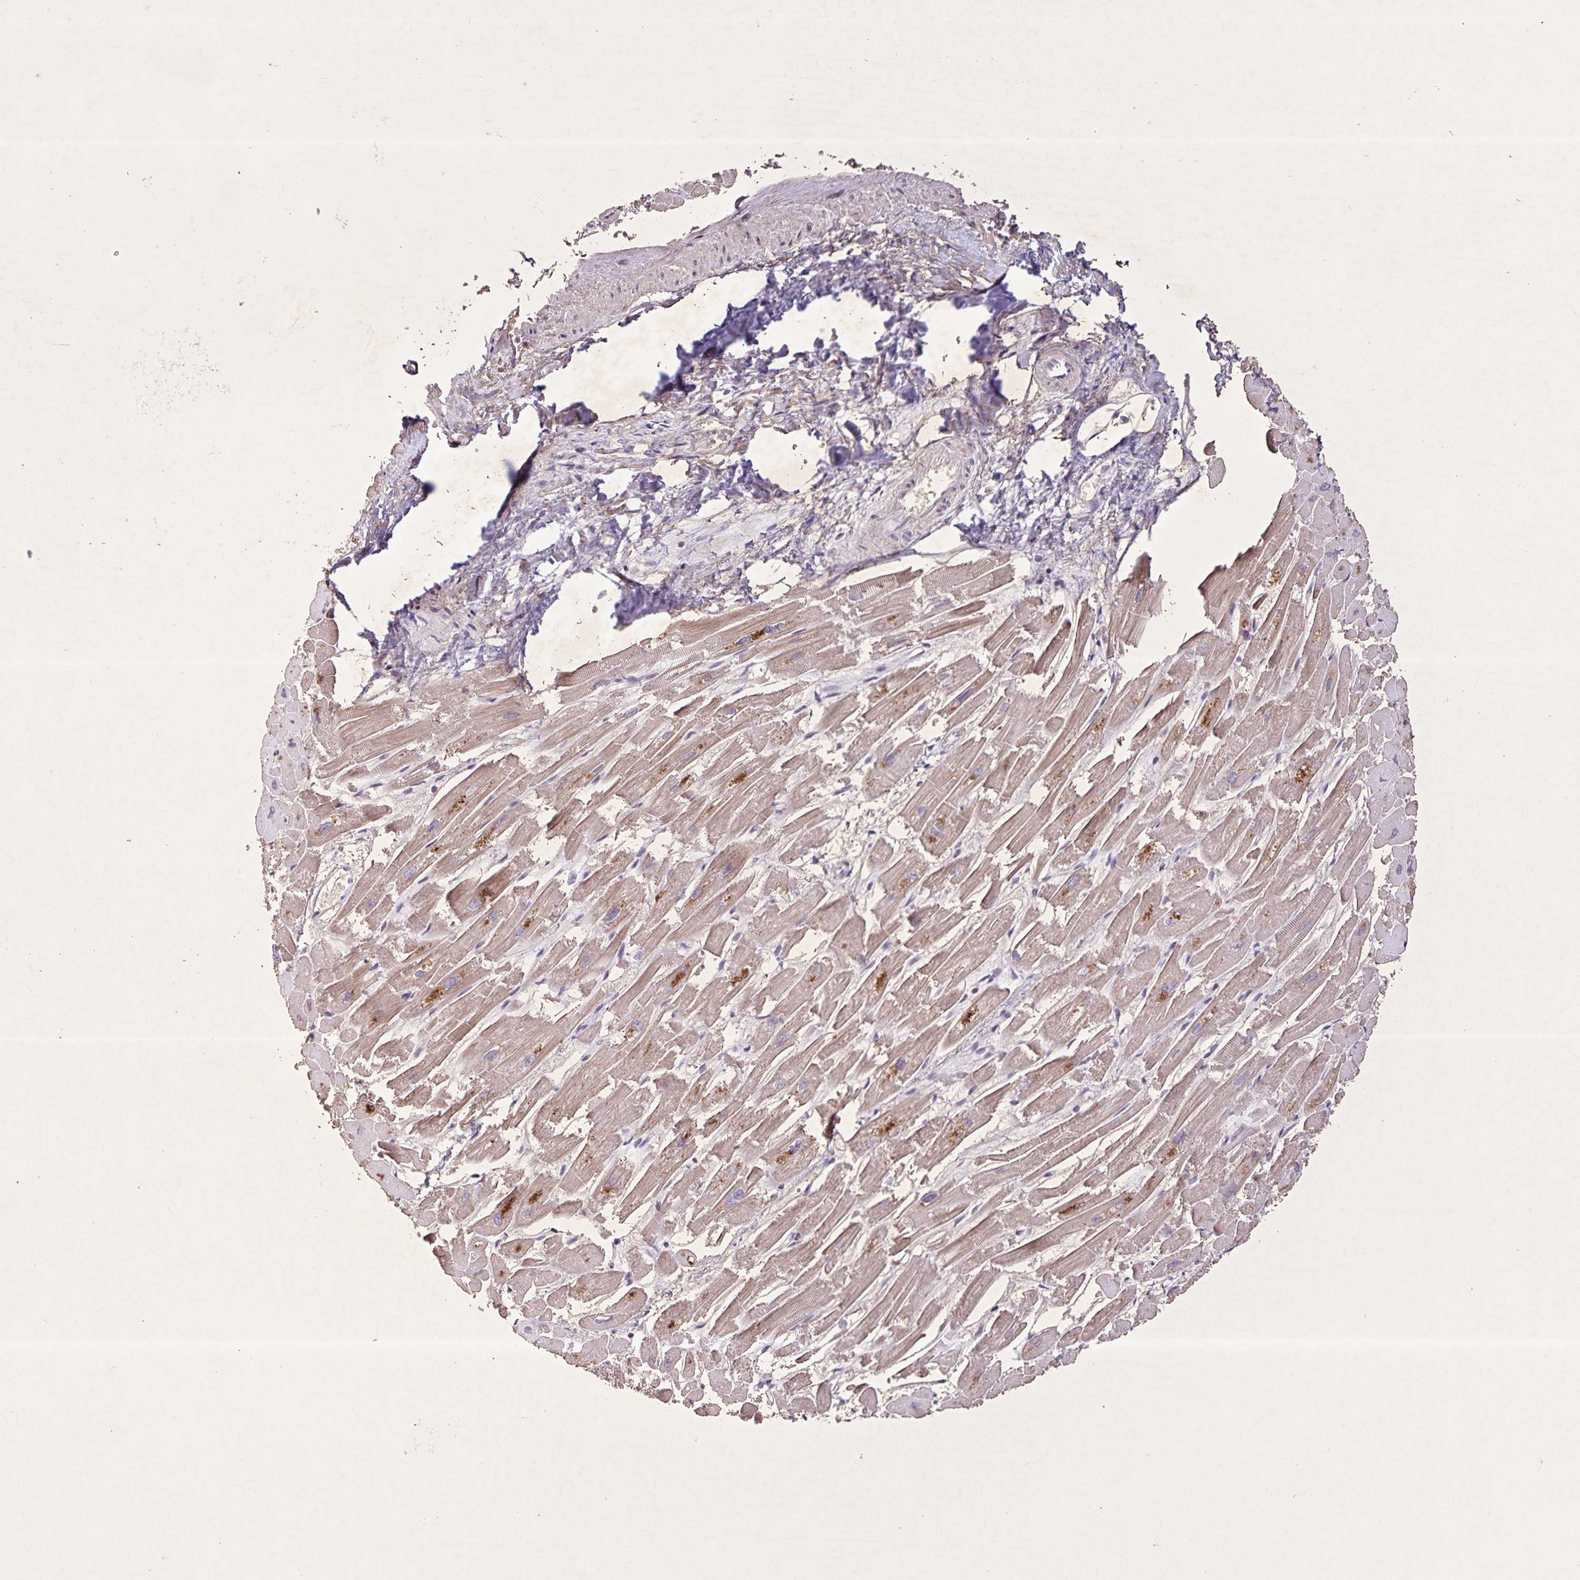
{"staining": {"intensity": "moderate", "quantity": "25%-75%", "location": "cytoplasmic/membranous"}, "tissue": "heart muscle", "cell_type": "Cardiomyocytes", "image_type": "normal", "snomed": [{"axis": "morphology", "description": "Normal tissue, NOS"}, {"axis": "topography", "description": "Heart"}], "caption": "A brown stain highlights moderate cytoplasmic/membranous expression of a protein in cardiomyocytes of normal human heart muscle. The staining is performed using DAB brown chromogen to label protein expression. The nuclei are counter-stained blue using hematoxylin.", "gene": "GDF2", "patient": {"sex": "male", "age": 54}}